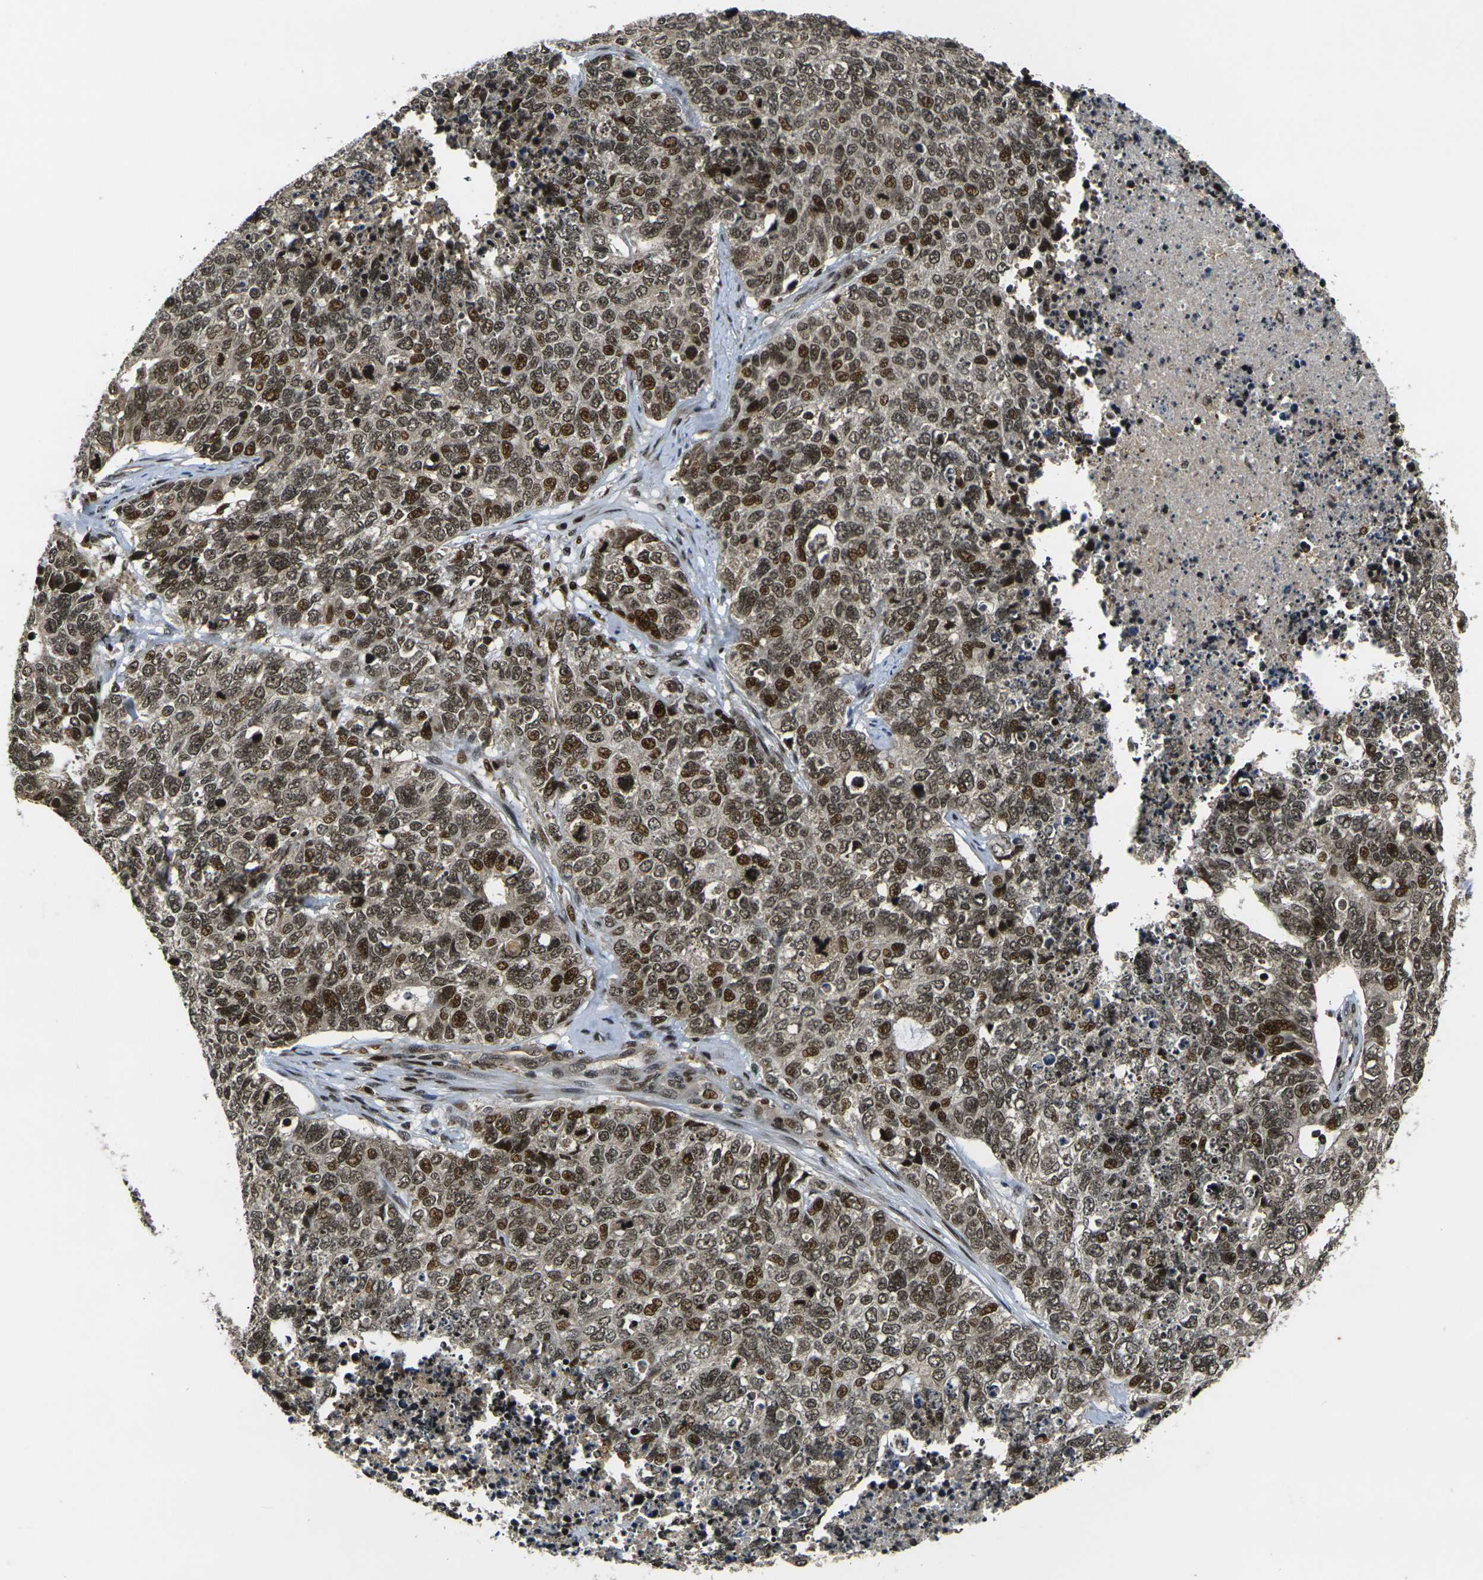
{"staining": {"intensity": "moderate", "quantity": ">75%", "location": "nuclear"}, "tissue": "cervical cancer", "cell_type": "Tumor cells", "image_type": "cancer", "snomed": [{"axis": "morphology", "description": "Squamous cell carcinoma, NOS"}, {"axis": "topography", "description": "Cervix"}], "caption": "Human cervical squamous cell carcinoma stained with a brown dye shows moderate nuclear positive positivity in about >75% of tumor cells.", "gene": "ACTL6A", "patient": {"sex": "female", "age": 63}}